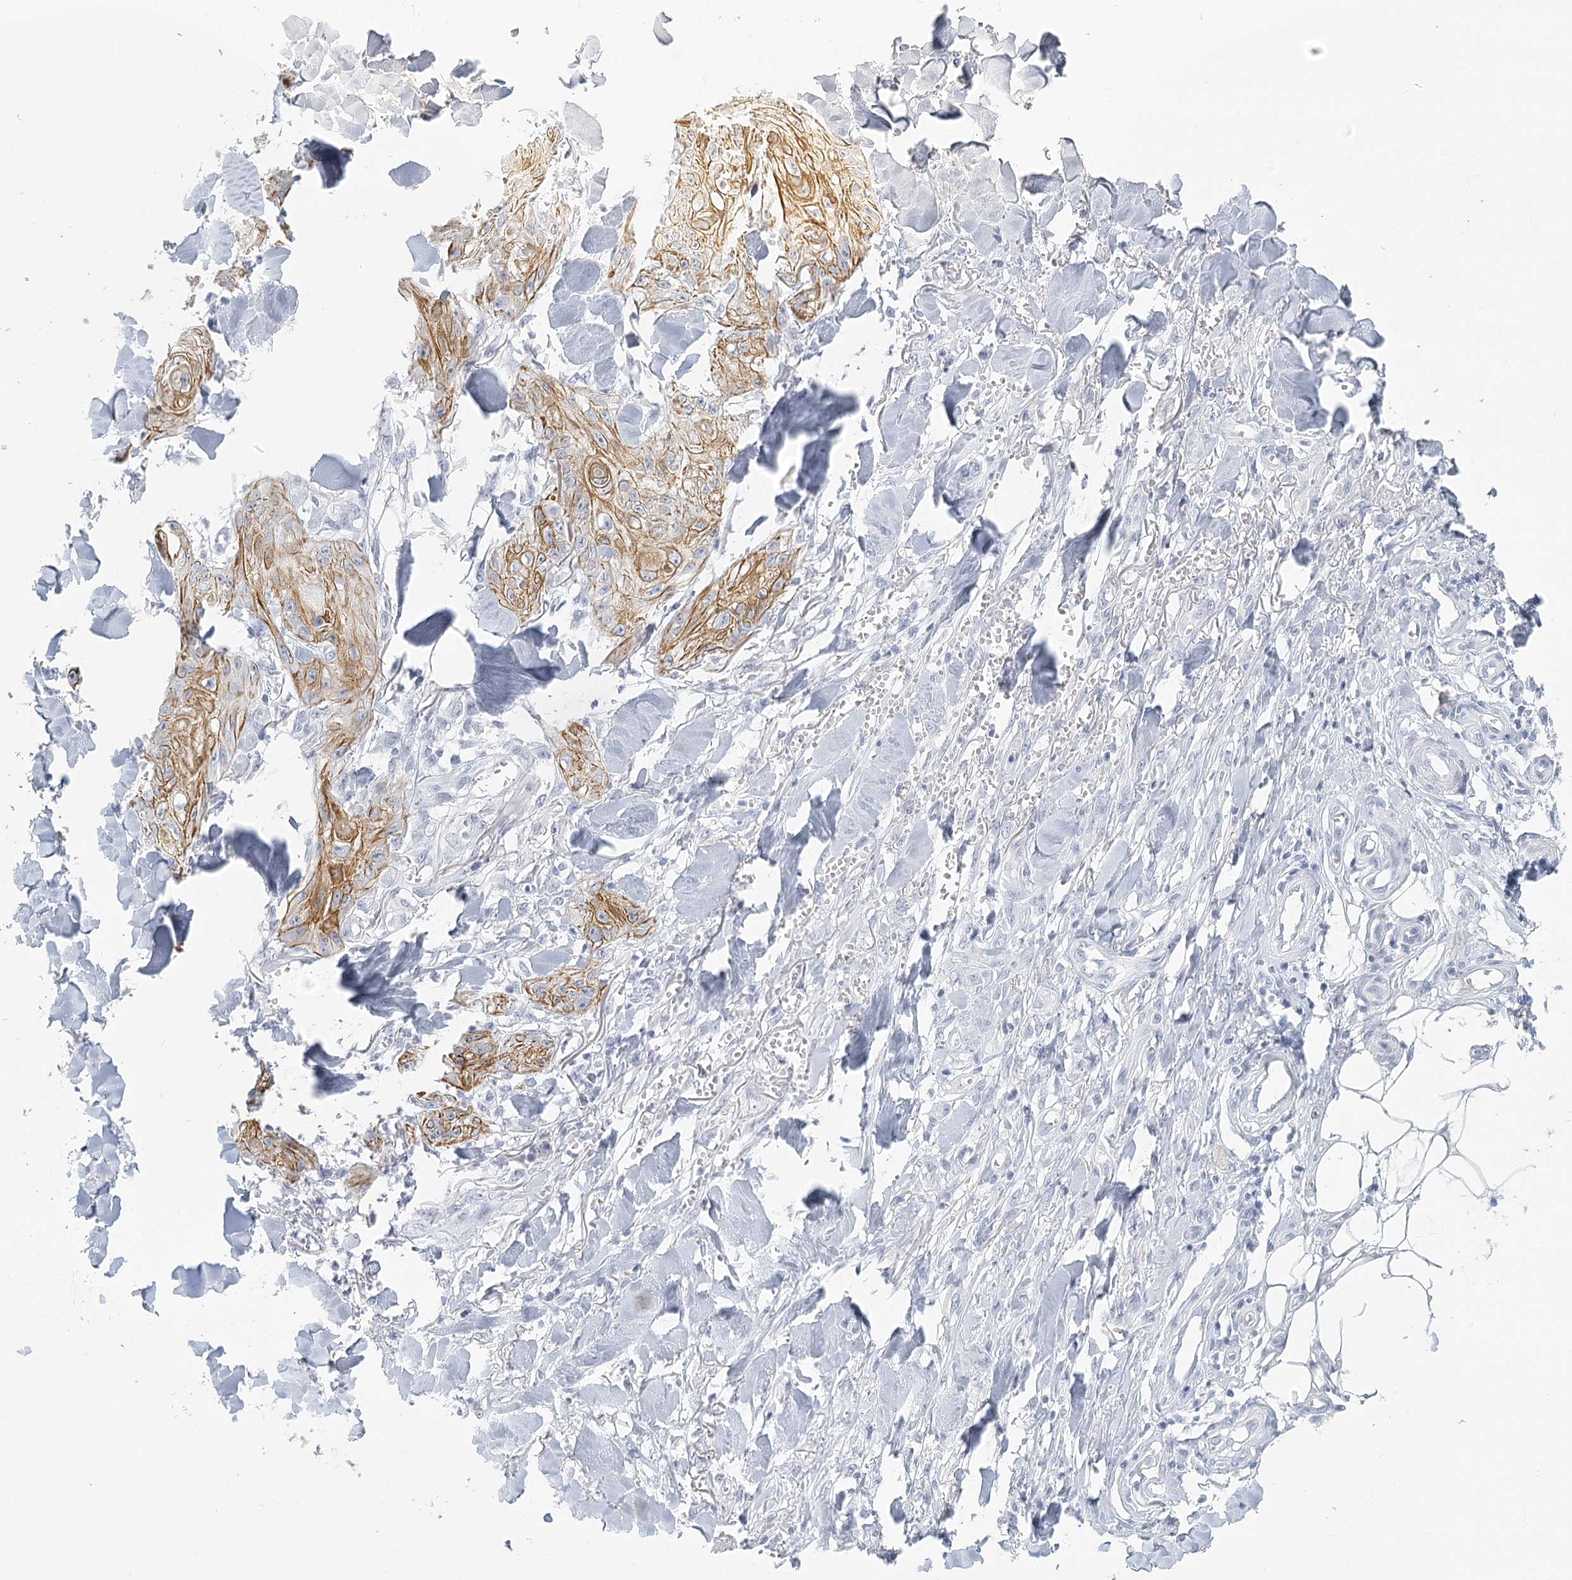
{"staining": {"intensity": "moderate", "quantity": ">75%", "location": "cytoplasmic/membranous"}, "tissue": "skin cancer", "cell_type": "Tumor cells", "image_type": "cancer", "snomed": [{"axis": "morphology", "description": "Squamous cell carcinoma, NOS"}, {"axis": "topography", "description": "Skin"}], "caption": "Skin squamous cell carcinoma stained for a protein displays moderate cytoplasmic/membranous positivity in tumor cells.", "gene": "WNT8B", "patient": {"sex": "male", "age": 74}}